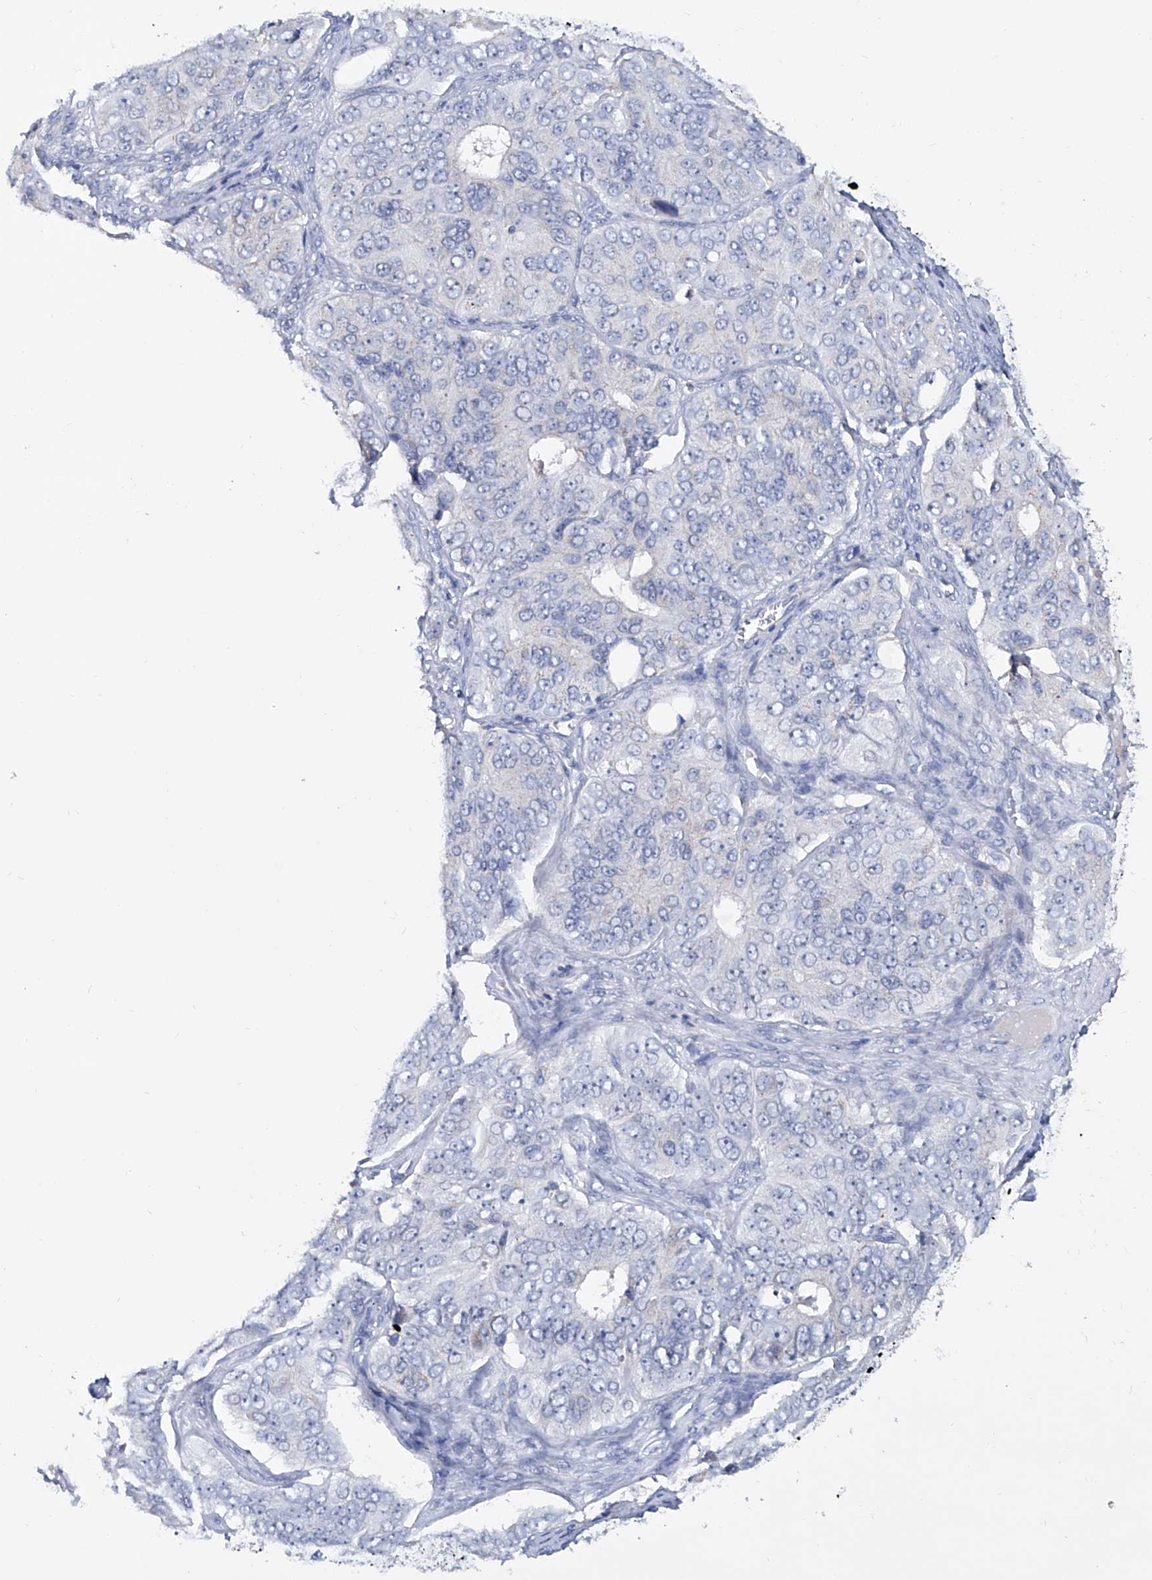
{"staining": {"intensity": "negative", "quantity": "none", "location": "none"}, "tissue": "ovarian cancer", "cell_type": "Tumor cells", "image_type": "cancer", "snomed": [{"axis": "morphology", "description": "Carcinoma, endometroid"}, {"axis": "topography", "description": "Ovary"}], "caption": "The image demonstrates no staining of tumor cells in ovarian cancer (endometroid carcinoma).", "gene": "KLHL17", "patient": {"sex": "female", "age": 51}}